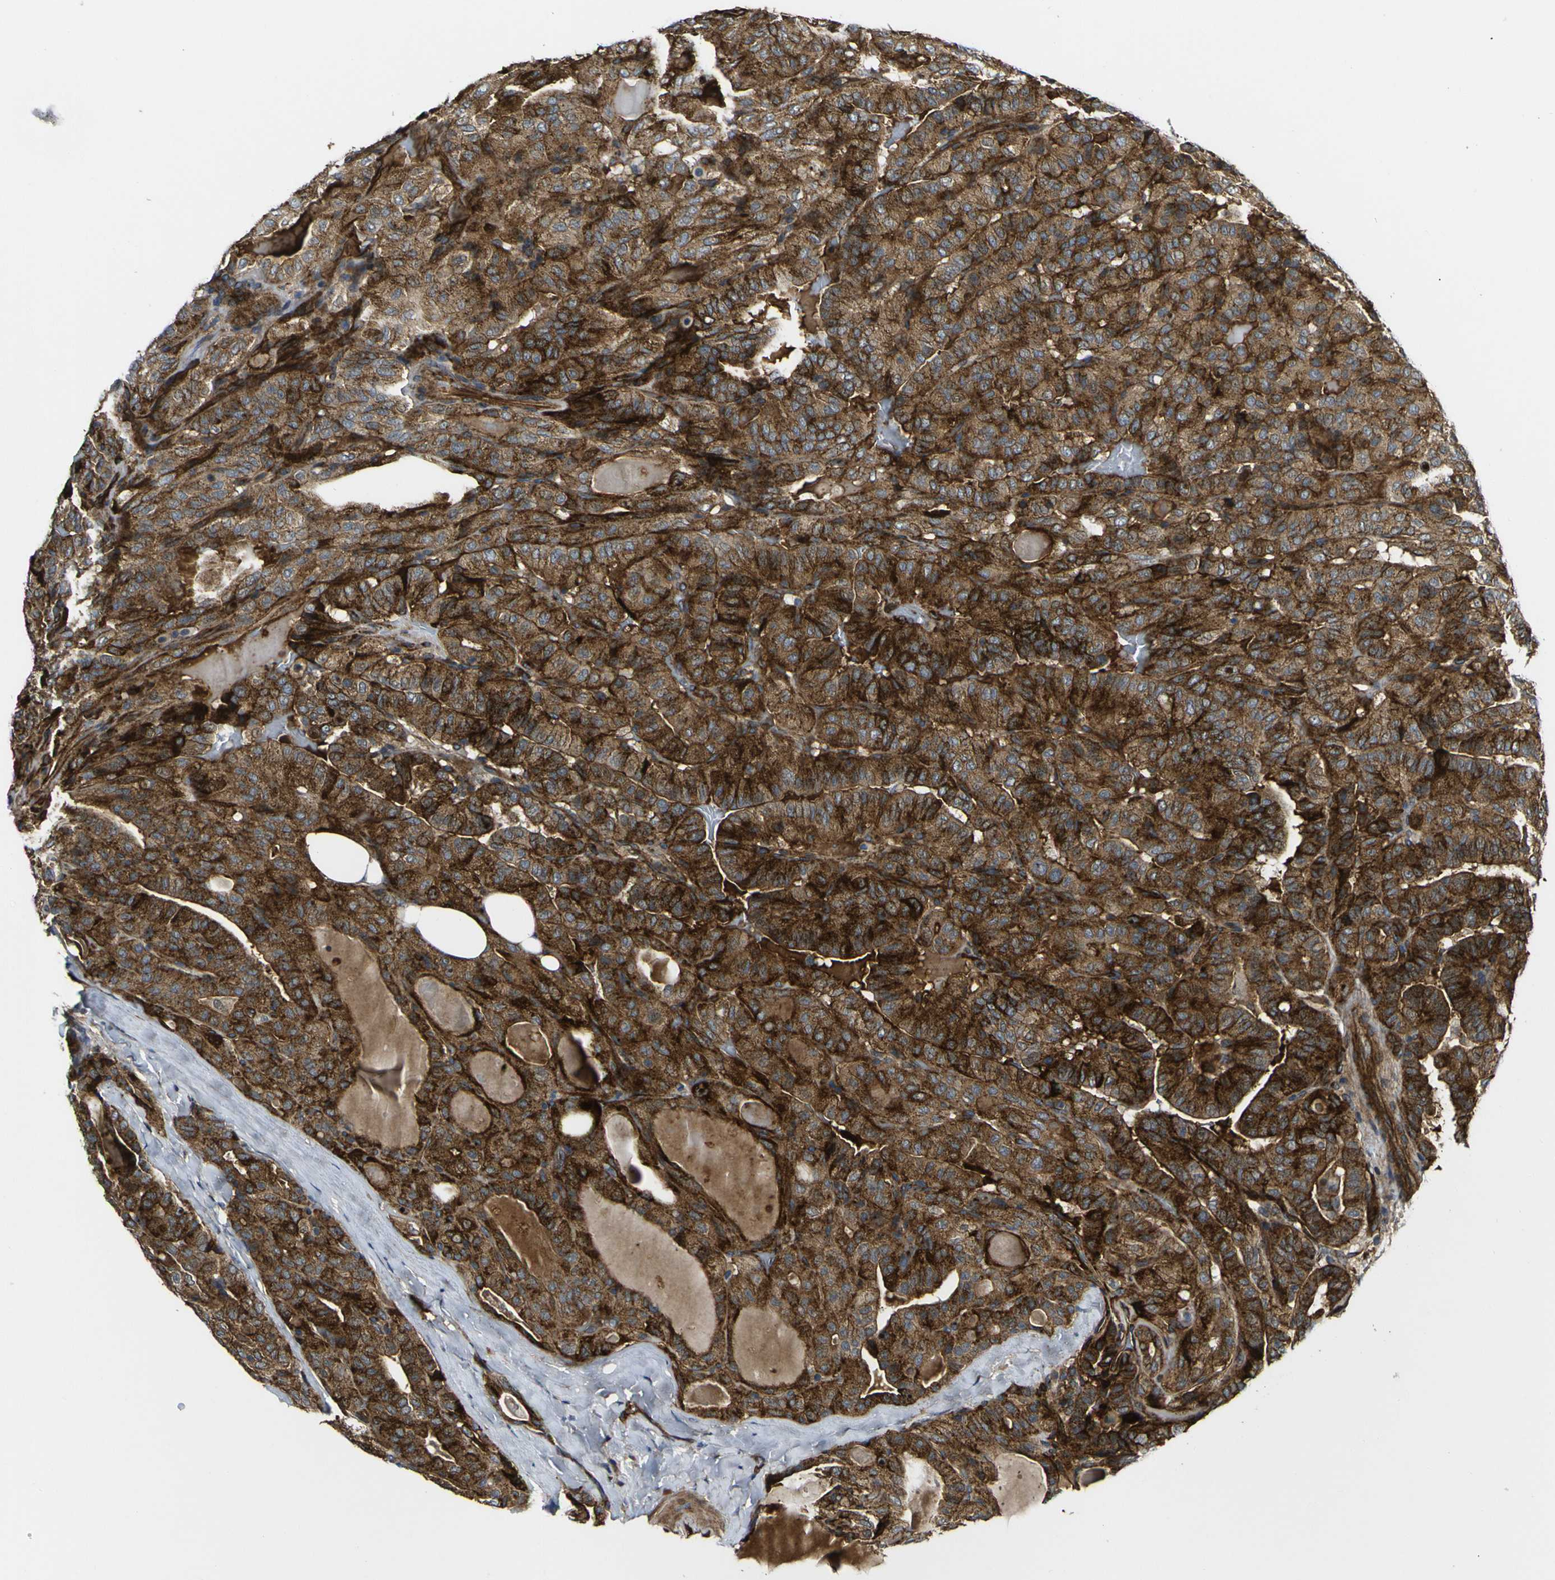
{"staining": {"intensity": "strong", "quantity": ">75%", "location": "cytoplasmic/membranous"}, "tissue": "thyroid cancer", "cell_type": "Tumor cells", "image_type": "cancer", "snomed": [{"axis": "morphology", "description": "Papillary adenocarcinoma, NOS"}, {"axis": "topography", "description": "Thyroid gland"}], "caption": "The immunohistochemical stain highlights strong cytoplasmic/membranous staining in tumor cells of thyroid papillary adenocarcinoma tissue.", "gene": "ECE1", "patient": {"sex": "male", "age": 77}}